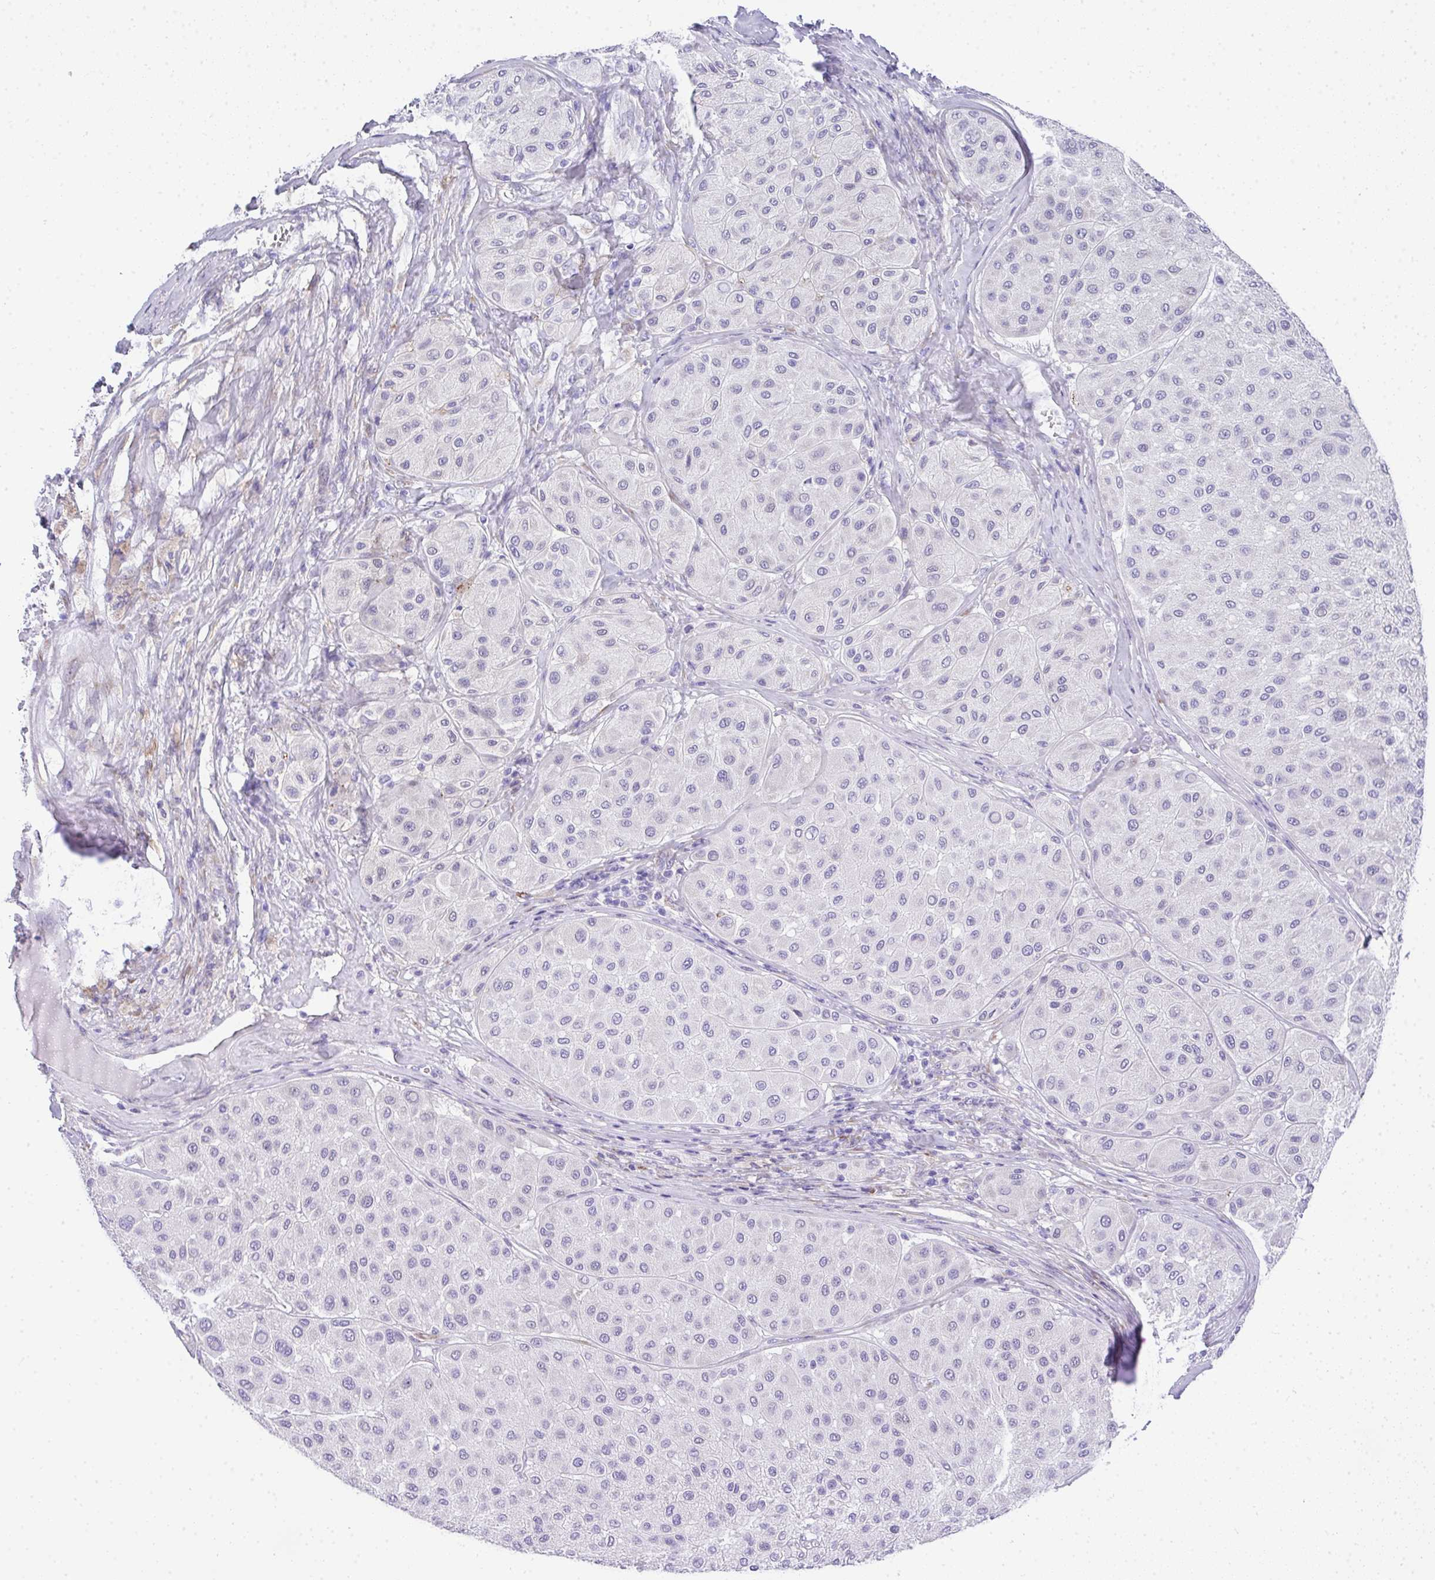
{"staining": {"intensity": "negative", "quantity": "none", "location": "none"}, "tissue": "melanoma", "cell_type": "Tumor cells", "image_type": "cancer", "snomed": [{"axis": "morphology", "description": "Malignant melanoma, Metastatic site"}, {"axis": "topography", "description": "Smooth muscle"}], "caption": "Immunohistochemical staining of human malignant melanoma (metastatic site) demonstrates no significant staining in tumor cells.", "gene": "ADRA2C", "patient": {"sex": "male", "age": 41}}